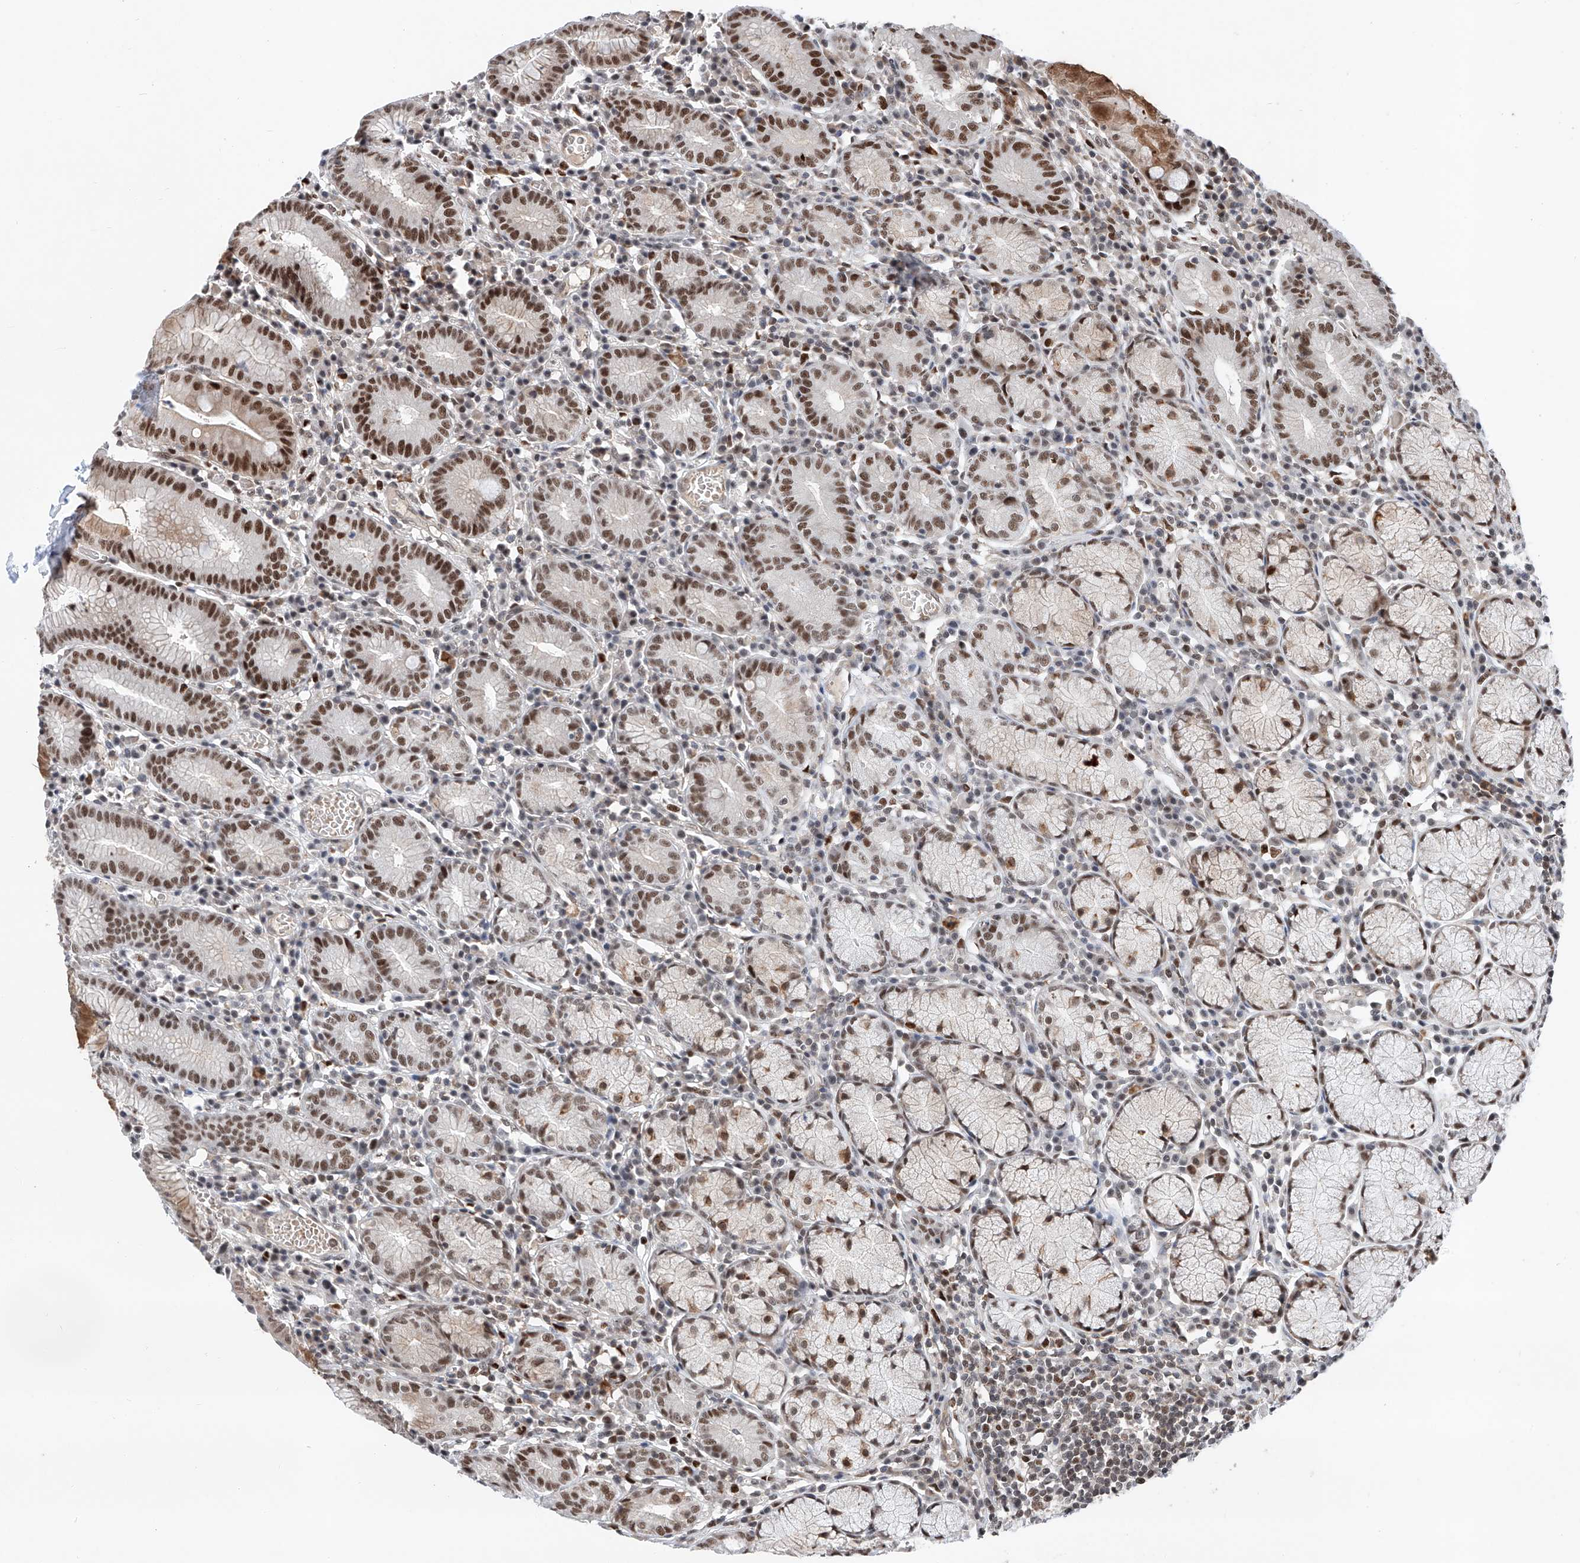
{"staining": {"intensity": "strong", "quantity": ">75%", "location": "cytoplasmic/membranous,nuclear"}, "tissue": "stomach", "cell_type": "Glandular cells", "image_type": "normal", "snomed": [{"axis": "morphology", "description": "Normal tissue, NOS"}, {"axis": "topography", "description": "Stomach"}], "caption": "Protein analysis of normal stomach reveals strong cytoplasmic/membranous,nuclear expression in about >75% of glandular cells.", "gene": "SNRNP200", "patient": {"sex": "male", "age": 55}}